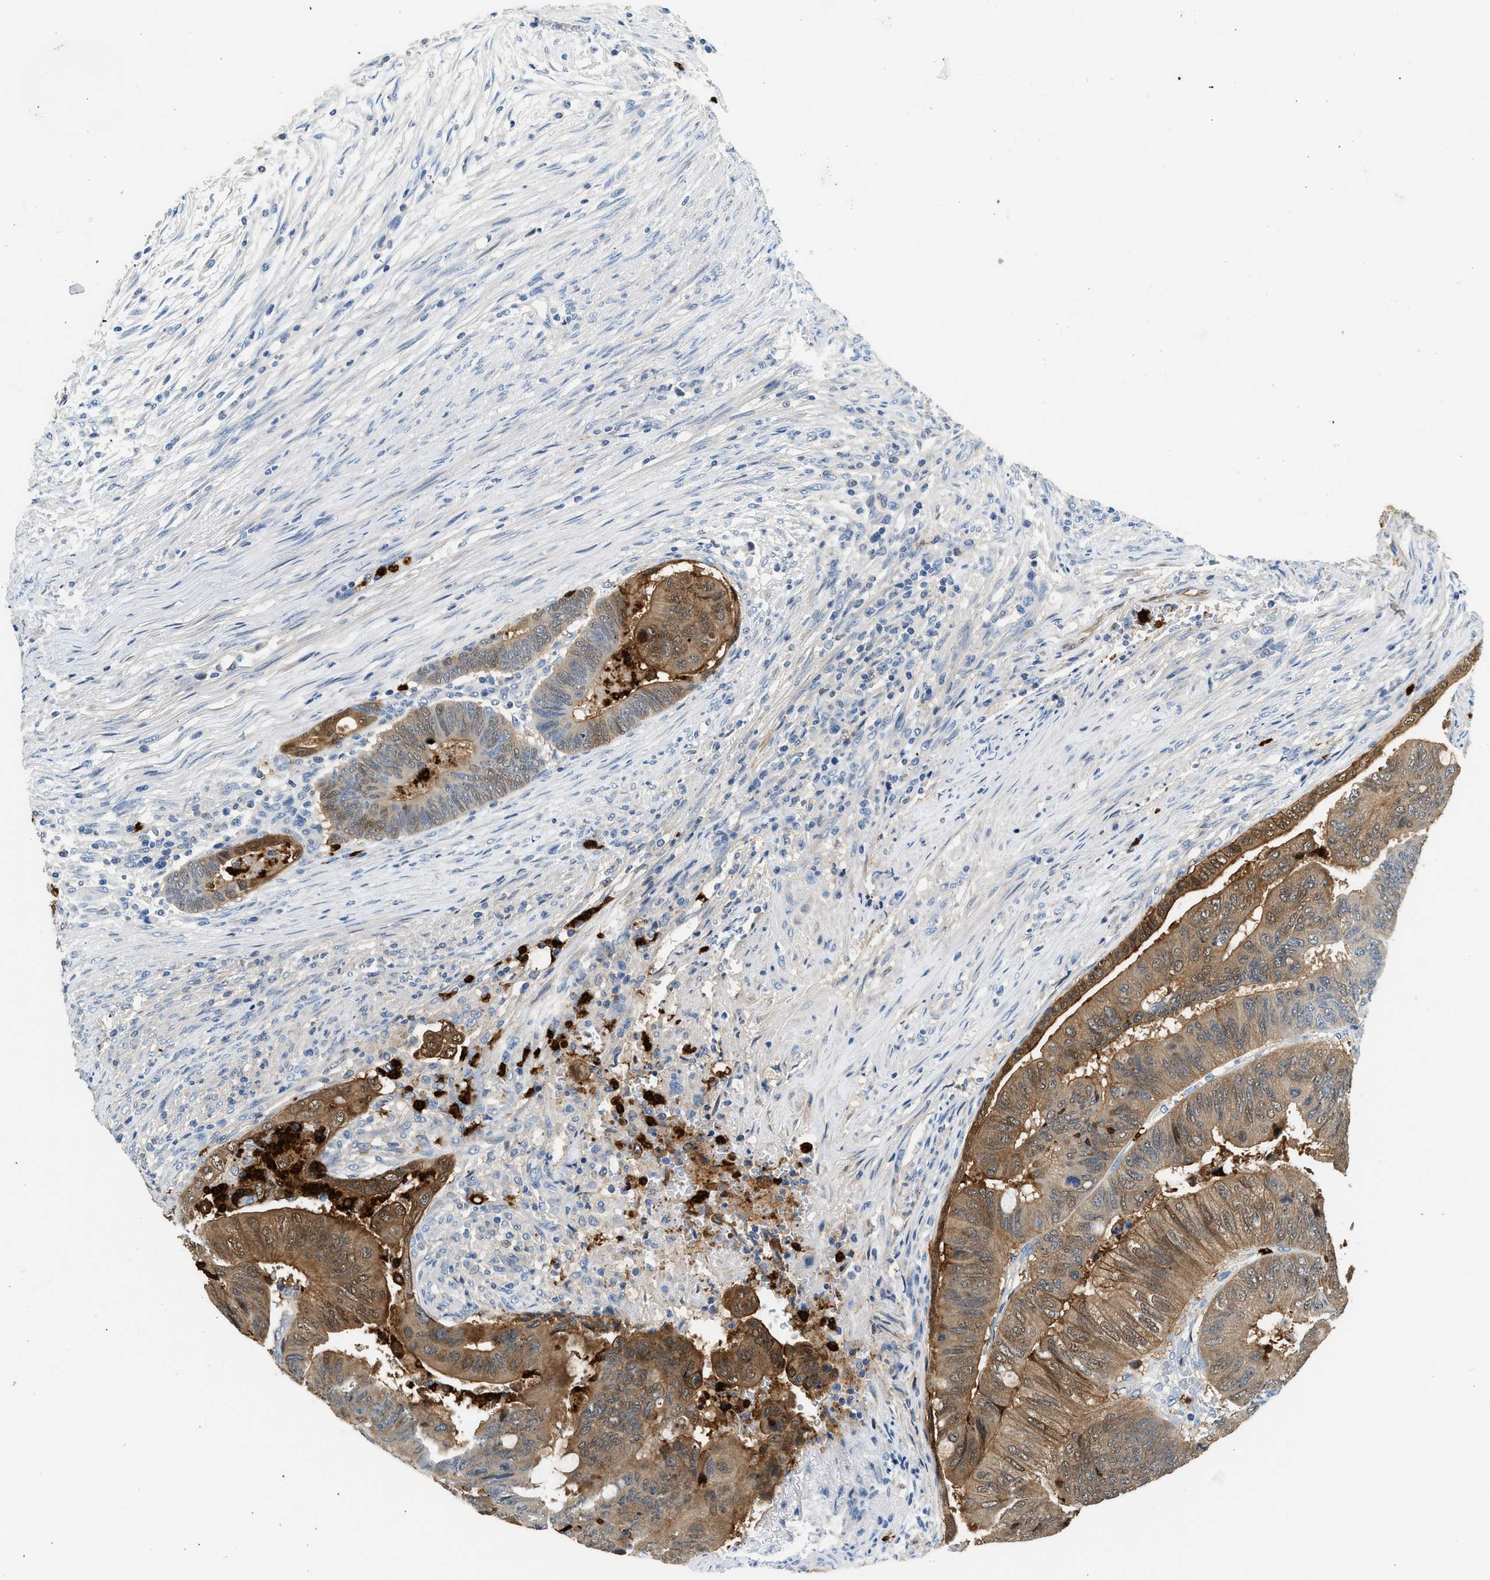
{"staining": {"intensity": "moderate", "quantity": ">75%", "location": "cytoplasmic/membranous,nuclear"}, "tissue": "colorectal cancer", "cell_type": "Tumor cells", "image_type": "cancer", "snomed": [{"axis": "morphology", "description": "Normal tissue, NOS"}, {"axis": "morphology", "description": "Adenocarcinoma, NOS"}, {"axis": "topography", "description": "Rectum"}, {"axis": "topography", "description": "Peripheral nerve tissue"}], "caption": "The histopathology image exhibits a brown stain indicating the presence of a protein in the cytoplasmic/membranous and nuclear of tumor cells in colorectal cancer. Ihc stains the protein in brown and the nuclei are stained blue.", "gene": "ANXA3", "patient": {"sex": "male", "age": 92}}